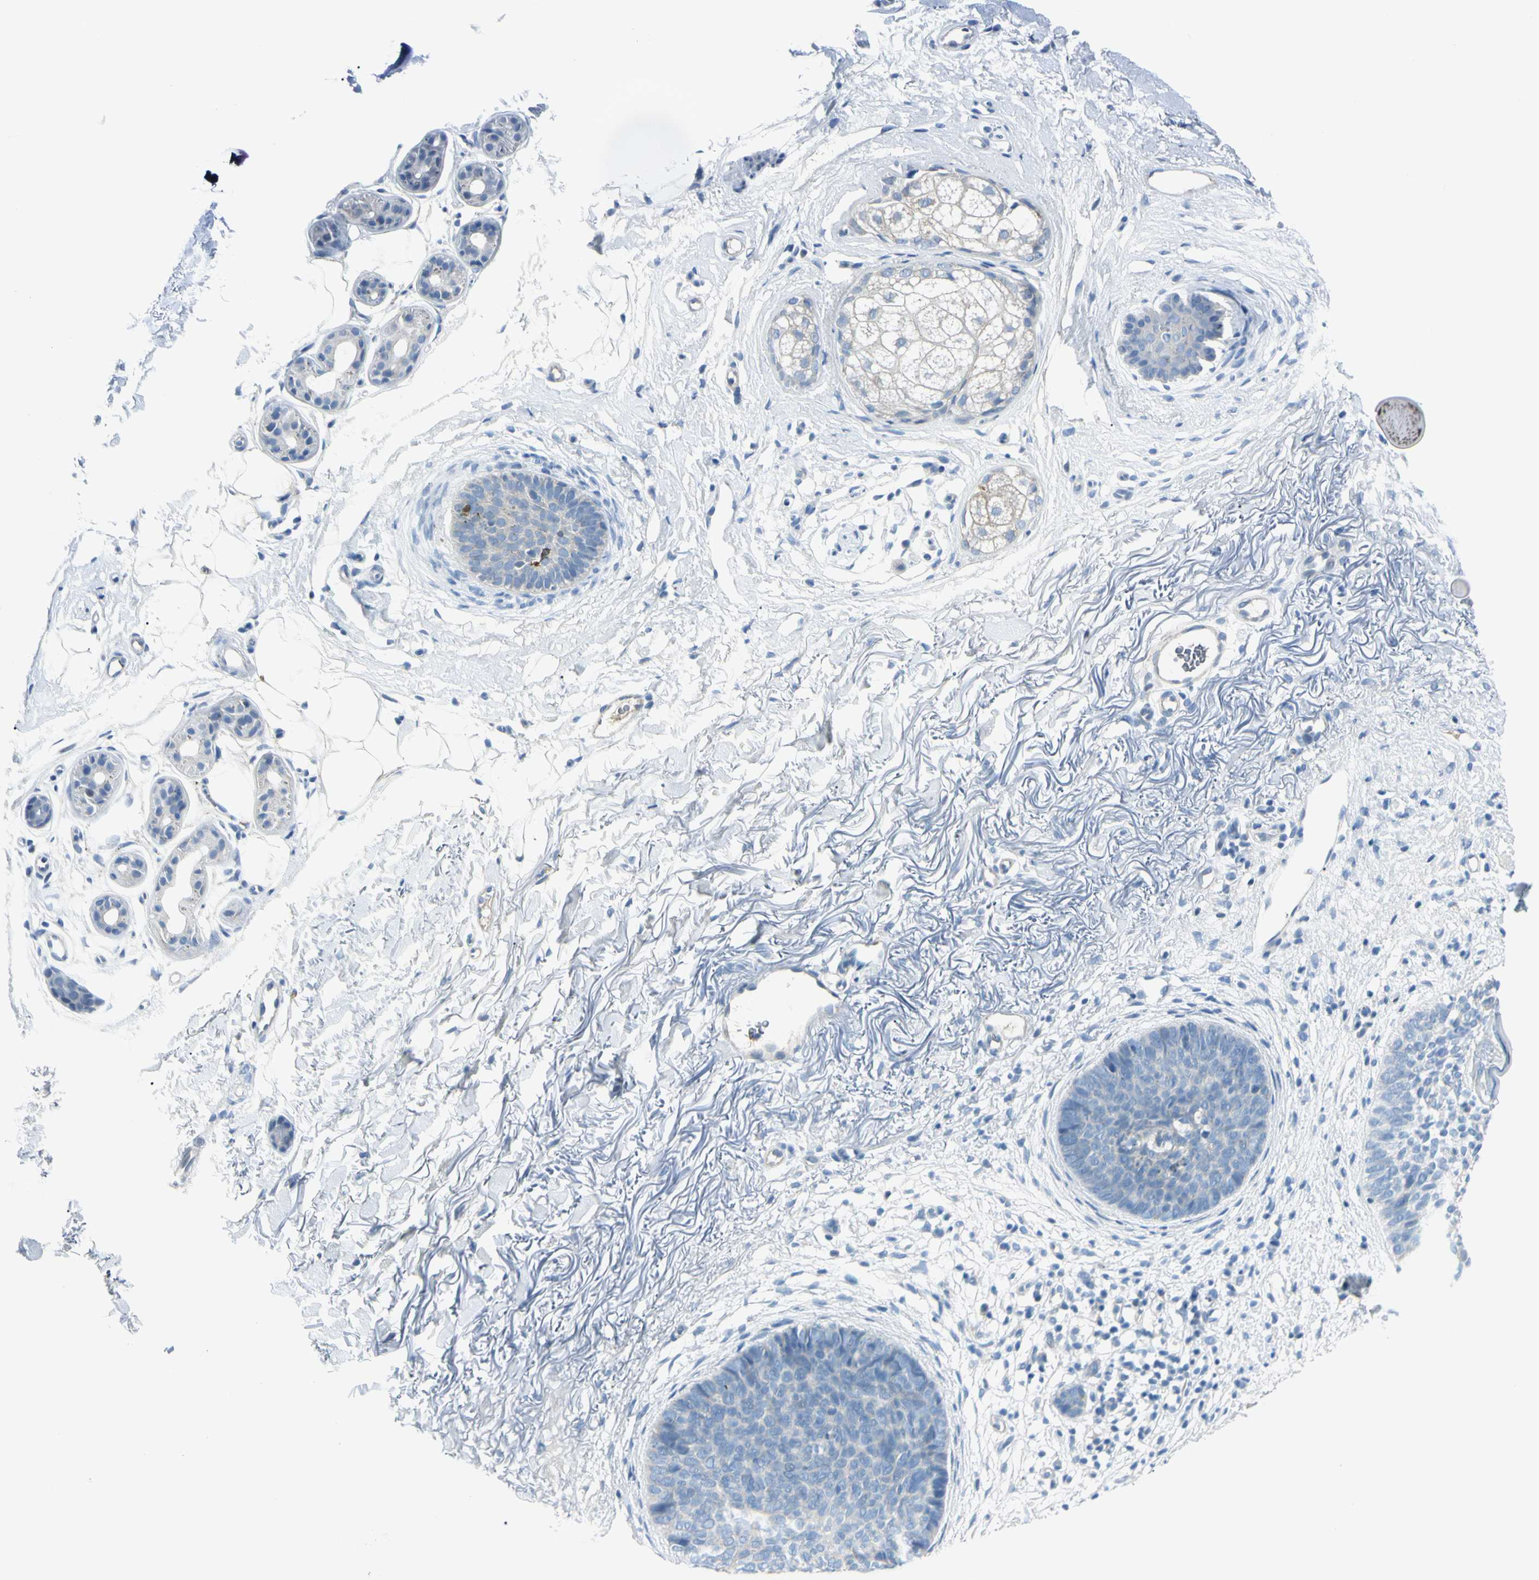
{"staining": {"intensity": "negative", "quantity": "none", "location": "none"}, "tissue": "skin cancer", "cell_type": "Tumor cells", "image_type": "cancer", "snomed": [{"axis": "morphology", "description": "Basal cell carcinoma"}, {"axis": "topography", "description": "Skin"}], "caption": "An immunohistochemistry histopathology image of basal cell carcinoma (skin) is shown. There is no staining in tumor cells of basal cell carcinoma (skin).", "gene": "SLC6A15", "patient": {"sex": "female", "age": 70}}